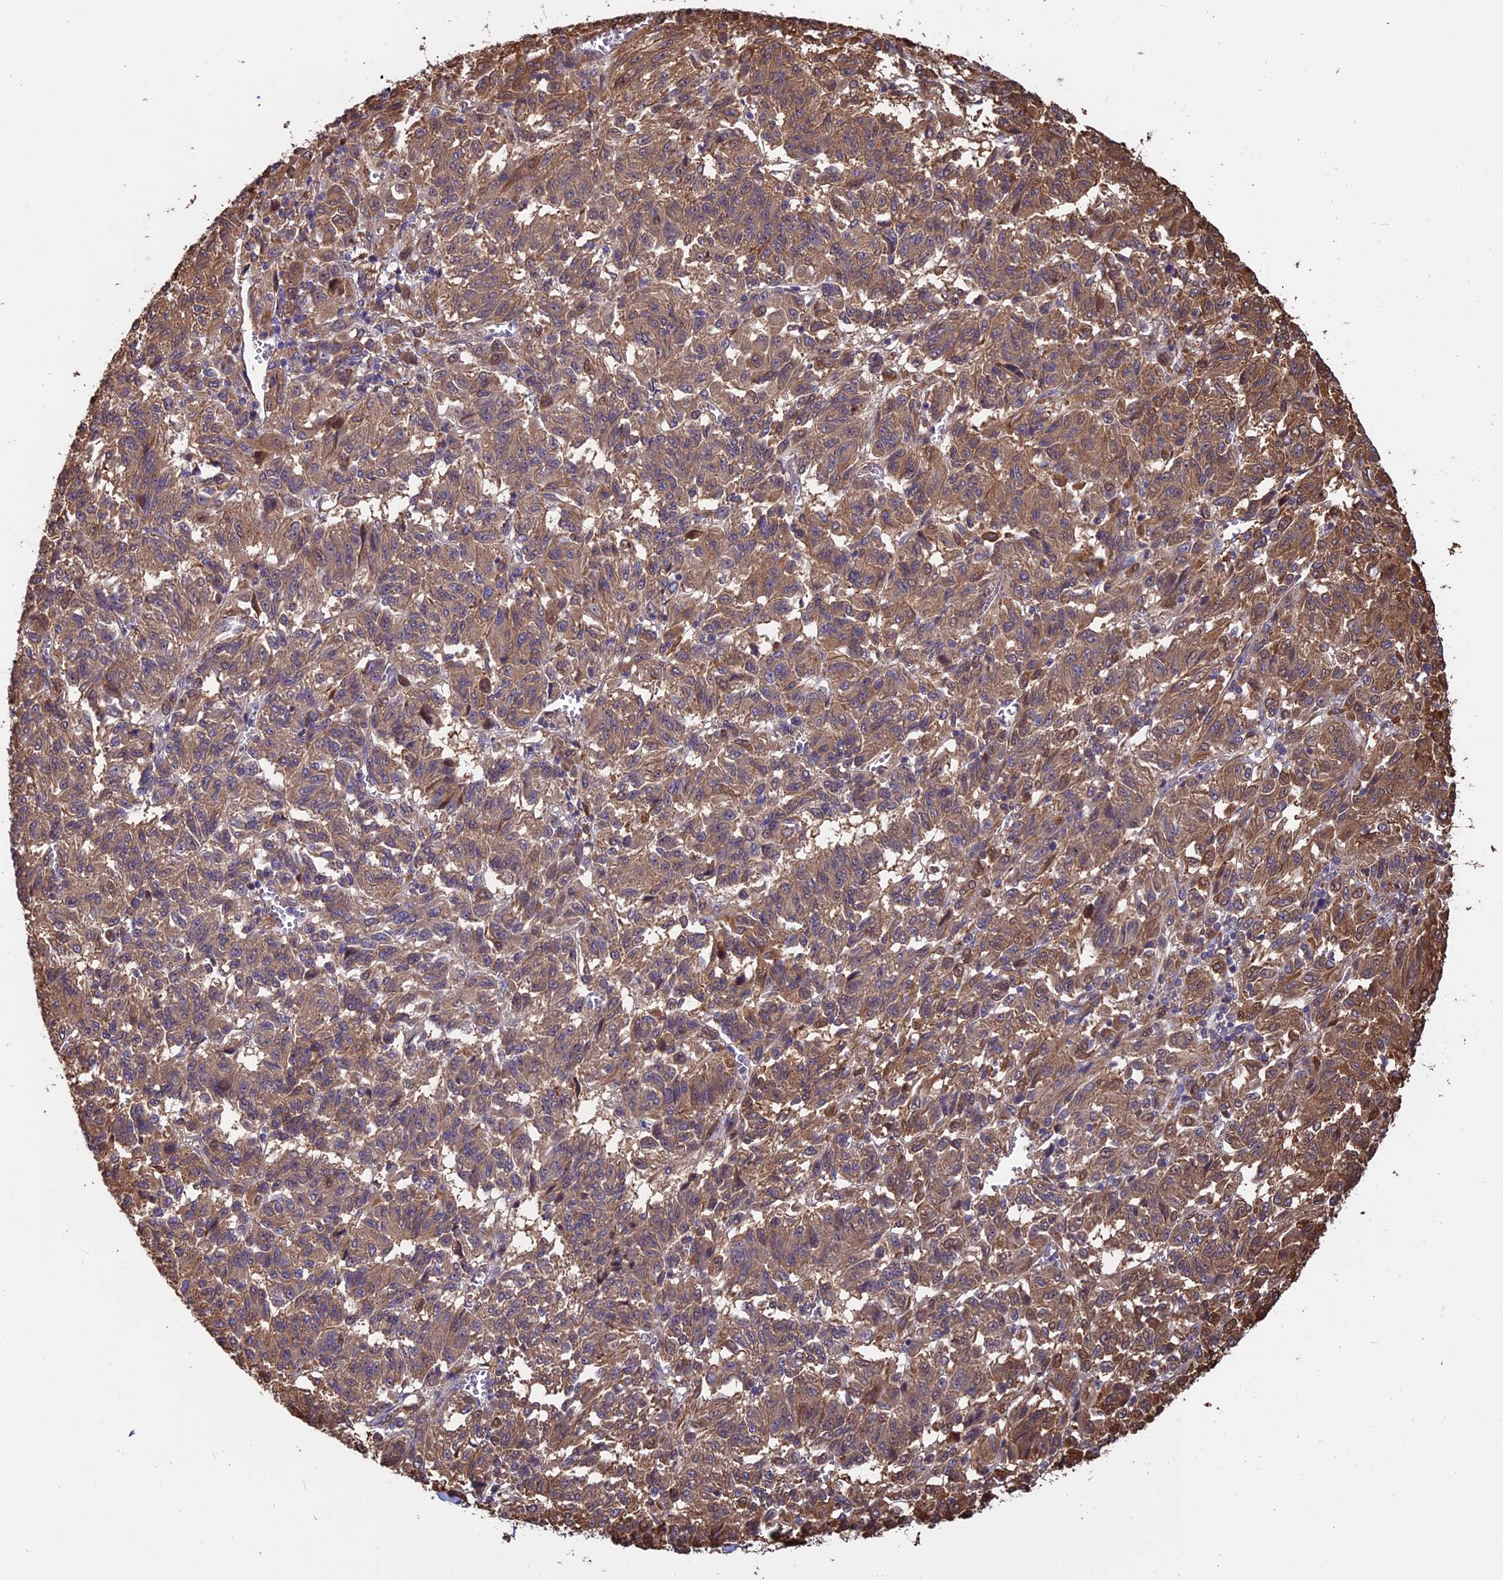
{"staining": {"intensity": "moderate", "quantity": ">75%", "location": "cytoplasmic/membranous"}, "tissue": "melanoma", "cell_type": "Tumor cells", "image_type": "cancer", "snomed": [{"axis": "morphology", "description": "Malignant melanoma, Metastatic site"}, {"axis": "topography", "description": "Lung"}], "caption": "A brown stain shows moderate cytoplasmic/membranous expression of a protein in malignant melanoma (metastatic site) tumor cells.", "gene": "VWA3A", "patient": {"sex": "male", "age": 64}}